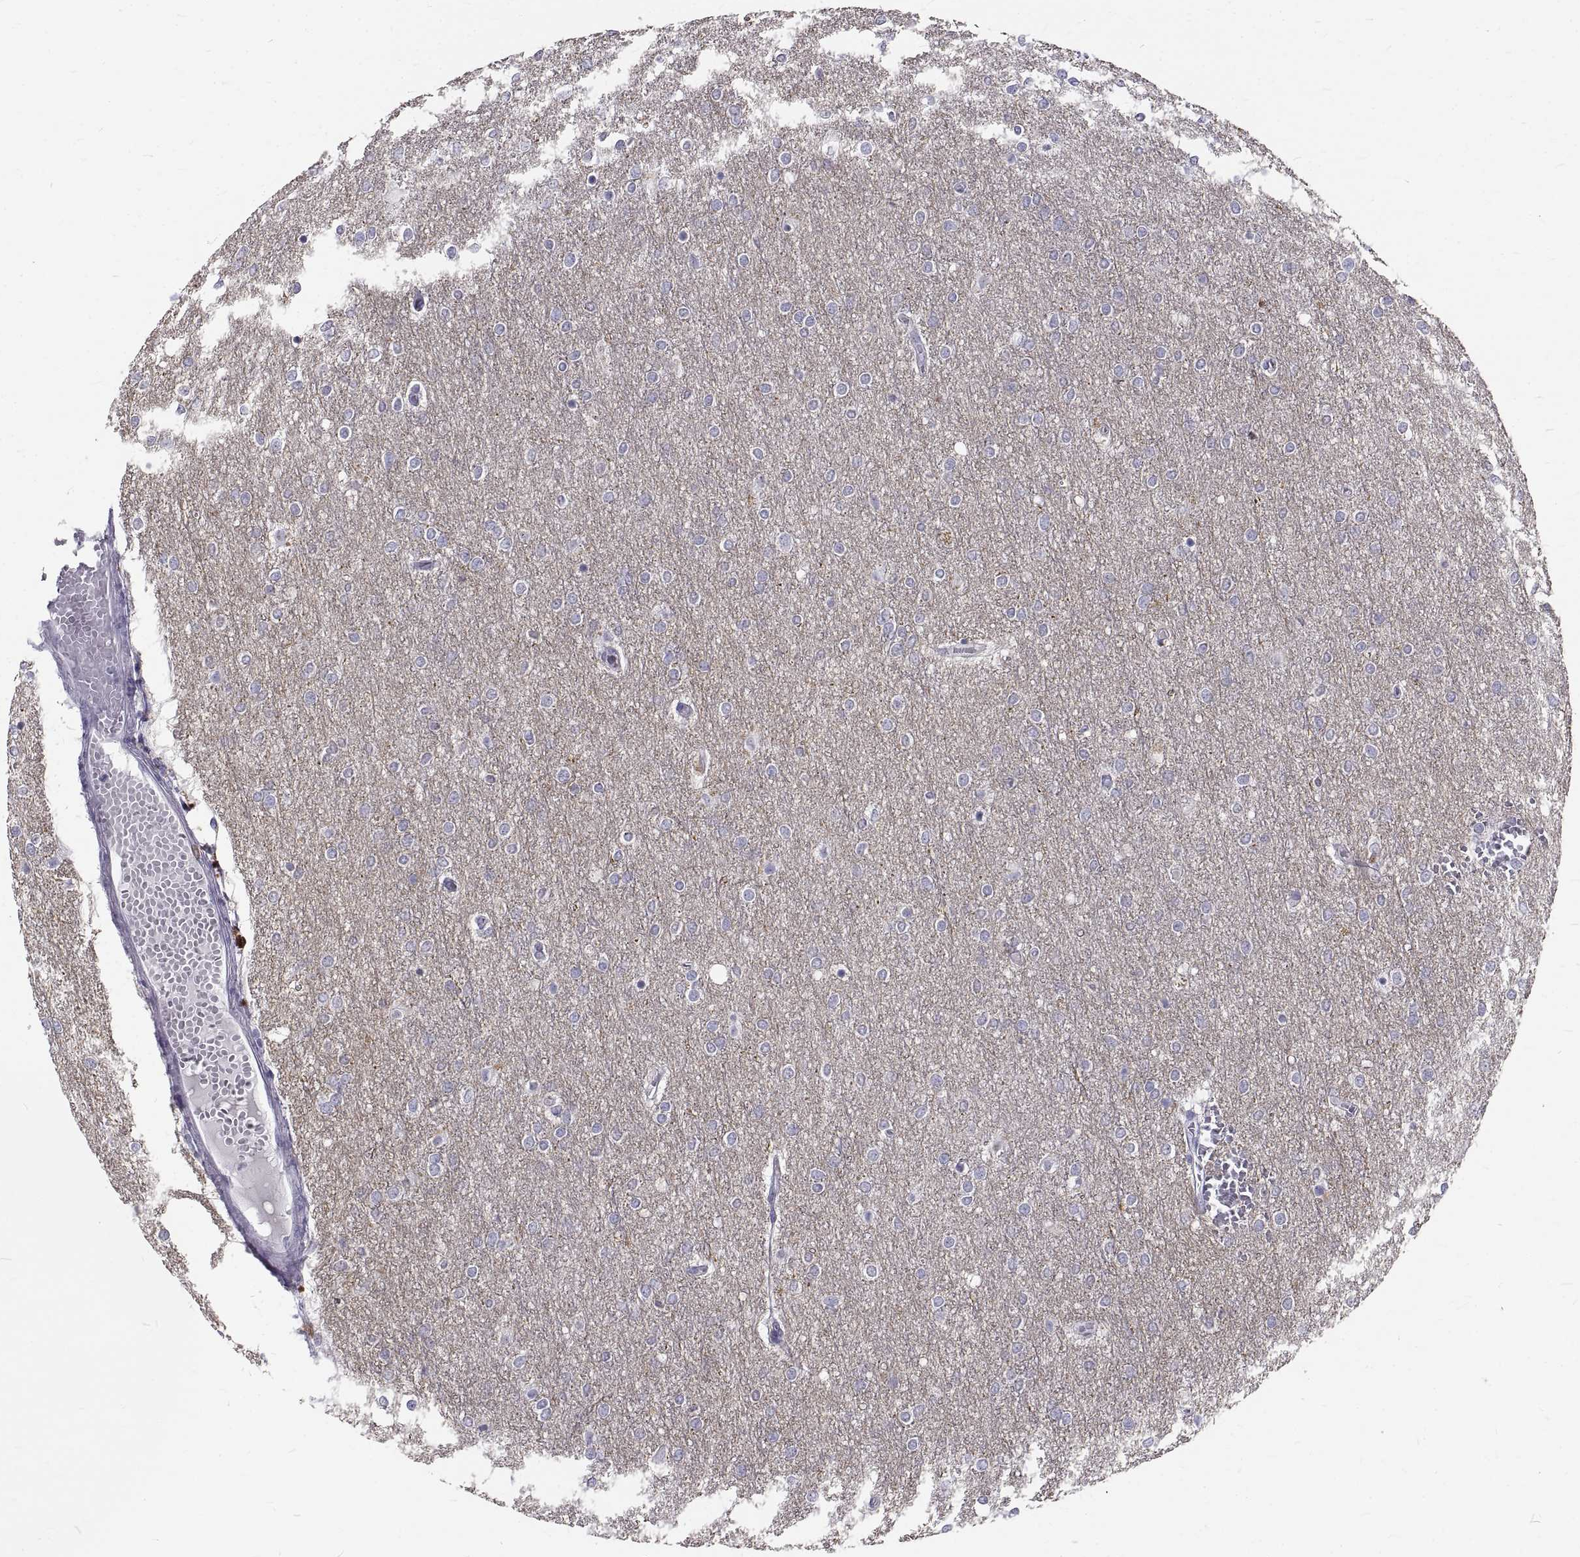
{"staining": {"intensity": "negative", "quantity": "none", "location": "none"}, "tissue": "glioma", "cell_type": "Tumor cells", "image_type": "cancer", "snomed": [{"axis": "morphology", "description": "Glioma, malignant, High grade"}, {"axis": "topography", "description": "Brain"}], "caption": "Immunohistochemical staining of glioma exhibits no significant positivity in tumor cells.", "gene": "GNG12", "patient": {"sex": "female", "age": 61}}